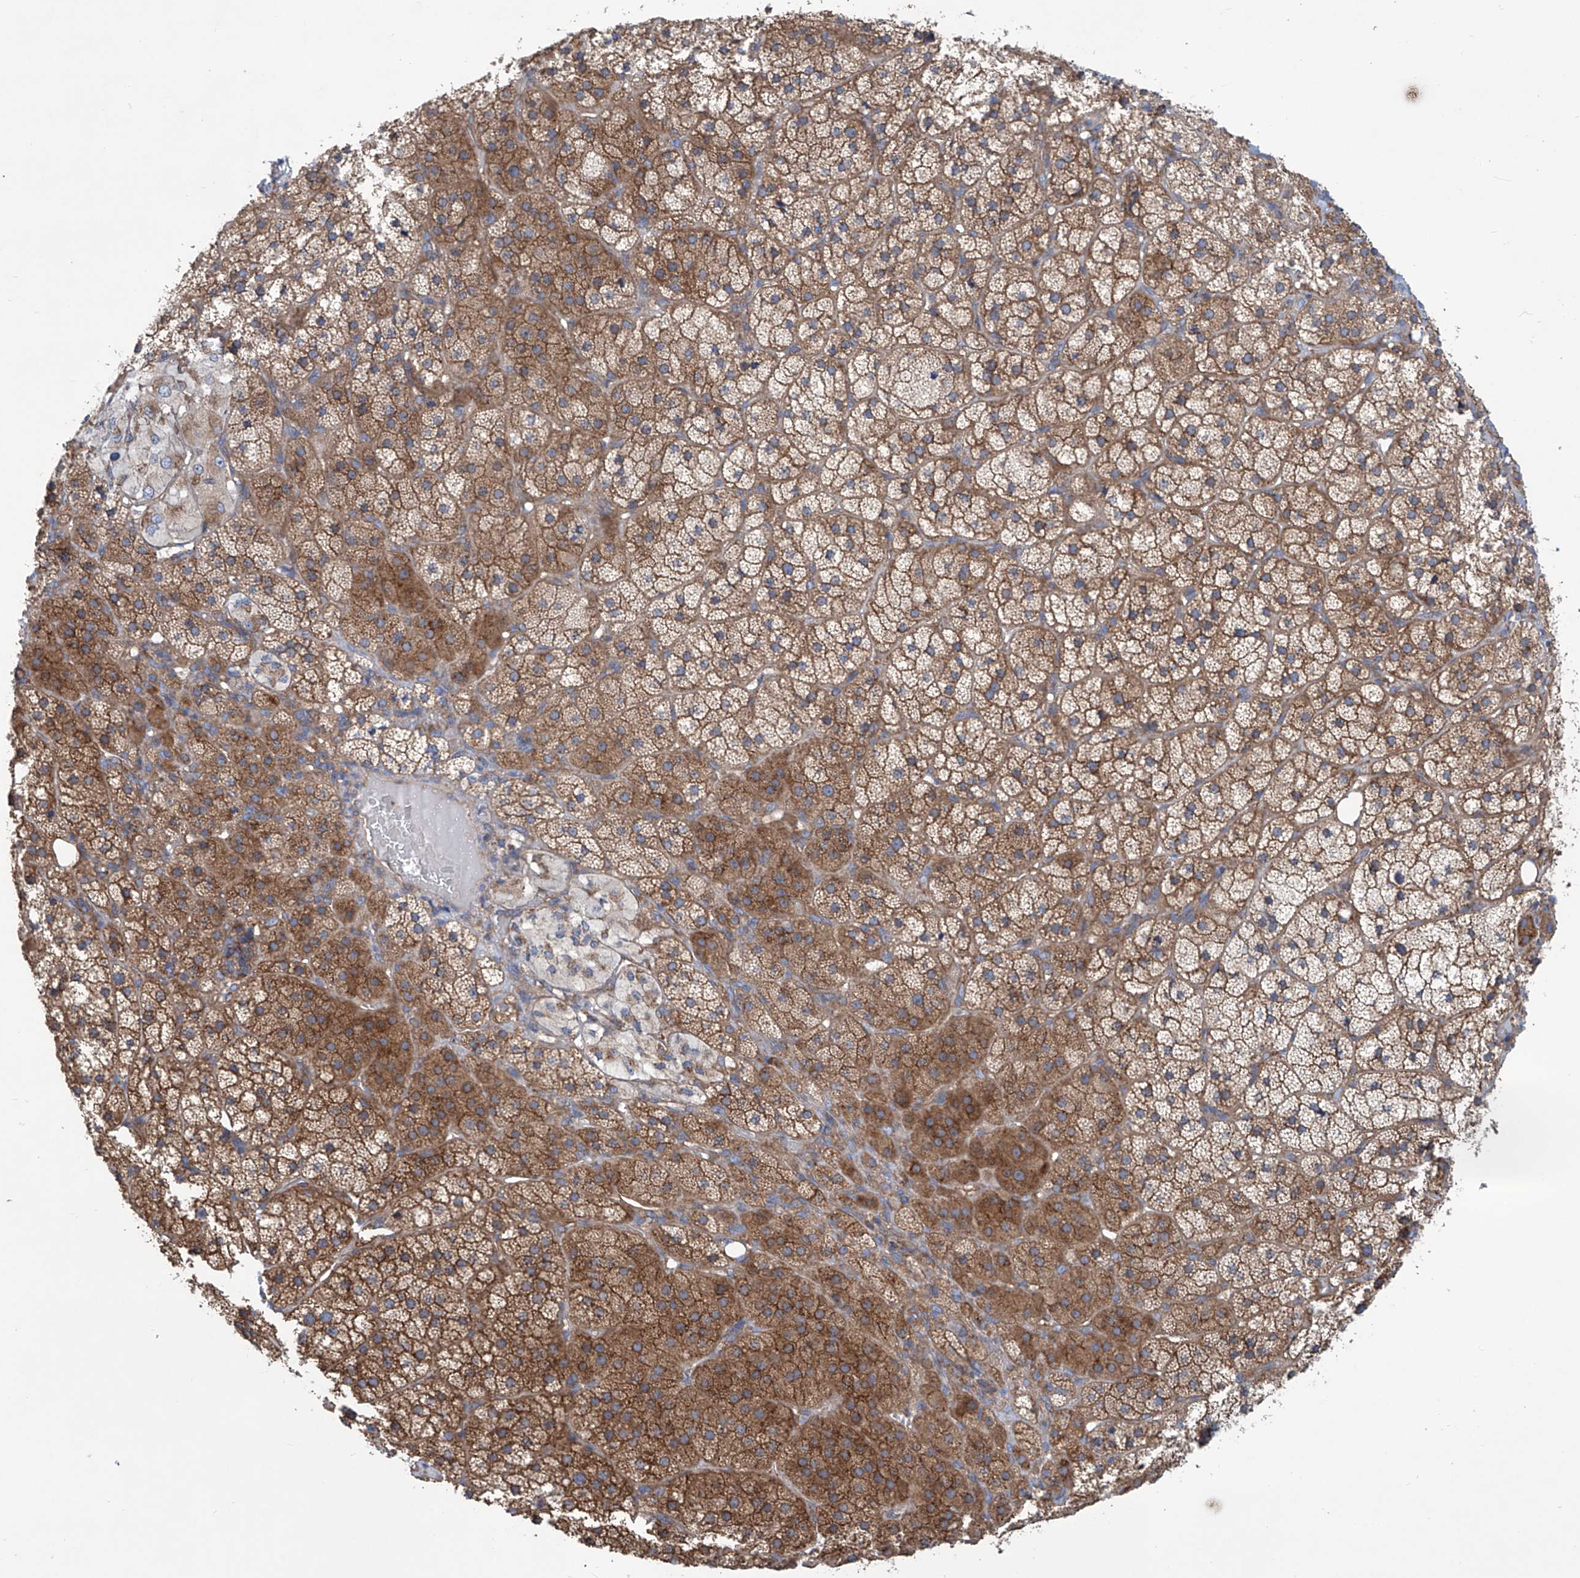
{"staining": {"intensity": "moderate", "quantity": ">75%", "location": "cytoplasmic/membranous"}, "tissue": "adrenal gland", "cell_type": "Glandular cells", "image_type": "normal", "snomed": [{"axis": "morphology", "description": "Normal tissue, NOS"}, {"axis": "topography", "description": "Adrenal gland"}], "caption": "The photomicrograph shows immunohistochemical staining of benign adrenal gland. There is moderate cytoplasmic/membranous positivity is seen in approximately >75% of glandular cells.", "gene": "SENP2", "patient": {"sex": "female", "age": 44}}